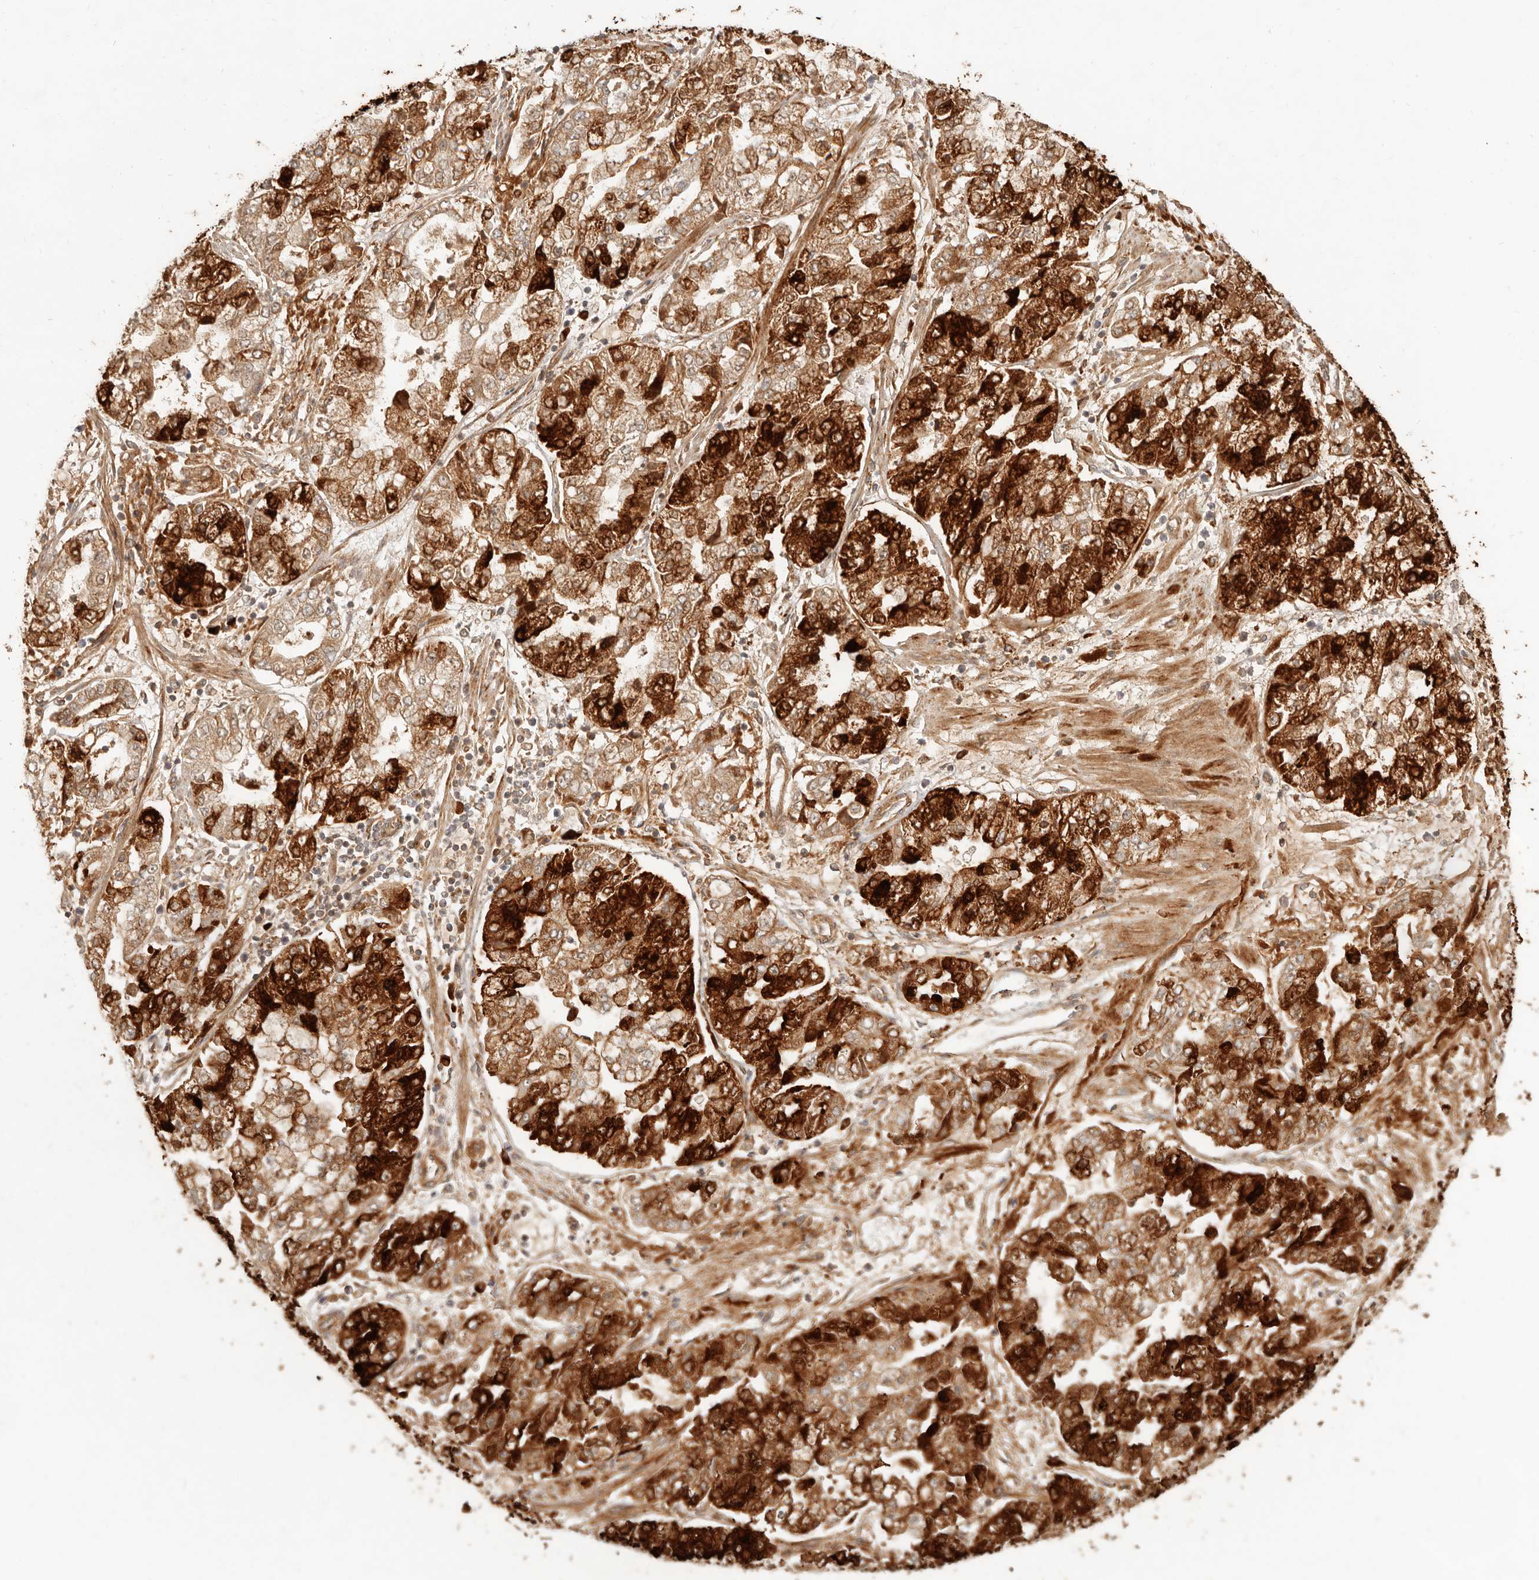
{"staining": {"intensity": "strong", "quantity": ">75%", "location": "cytoplasmic/membranous"}, "tissue": "stomach cancer", "cell_type": "Tumor cells", "image_type": "cancer", "snomed": [{"axis": "morphology", "description": "Adenocarcinoma, NOS"}, {"axis": "topography", "description": "Stomach"}], "caption": "Immunohistochemical staining of human stomach cancer (adenocarcinoma) exhibits high levels of strong cytoplasmic/membranous staining in about >75% of tumor cells. Using DAB (3,3'-diaminobenzidine) (brown) and hematoxylin (blue) stains, captured at high magnification using brightfield microscopy.", "gene": "BAALC", "patient": {"sex": "male", "age": 76}}